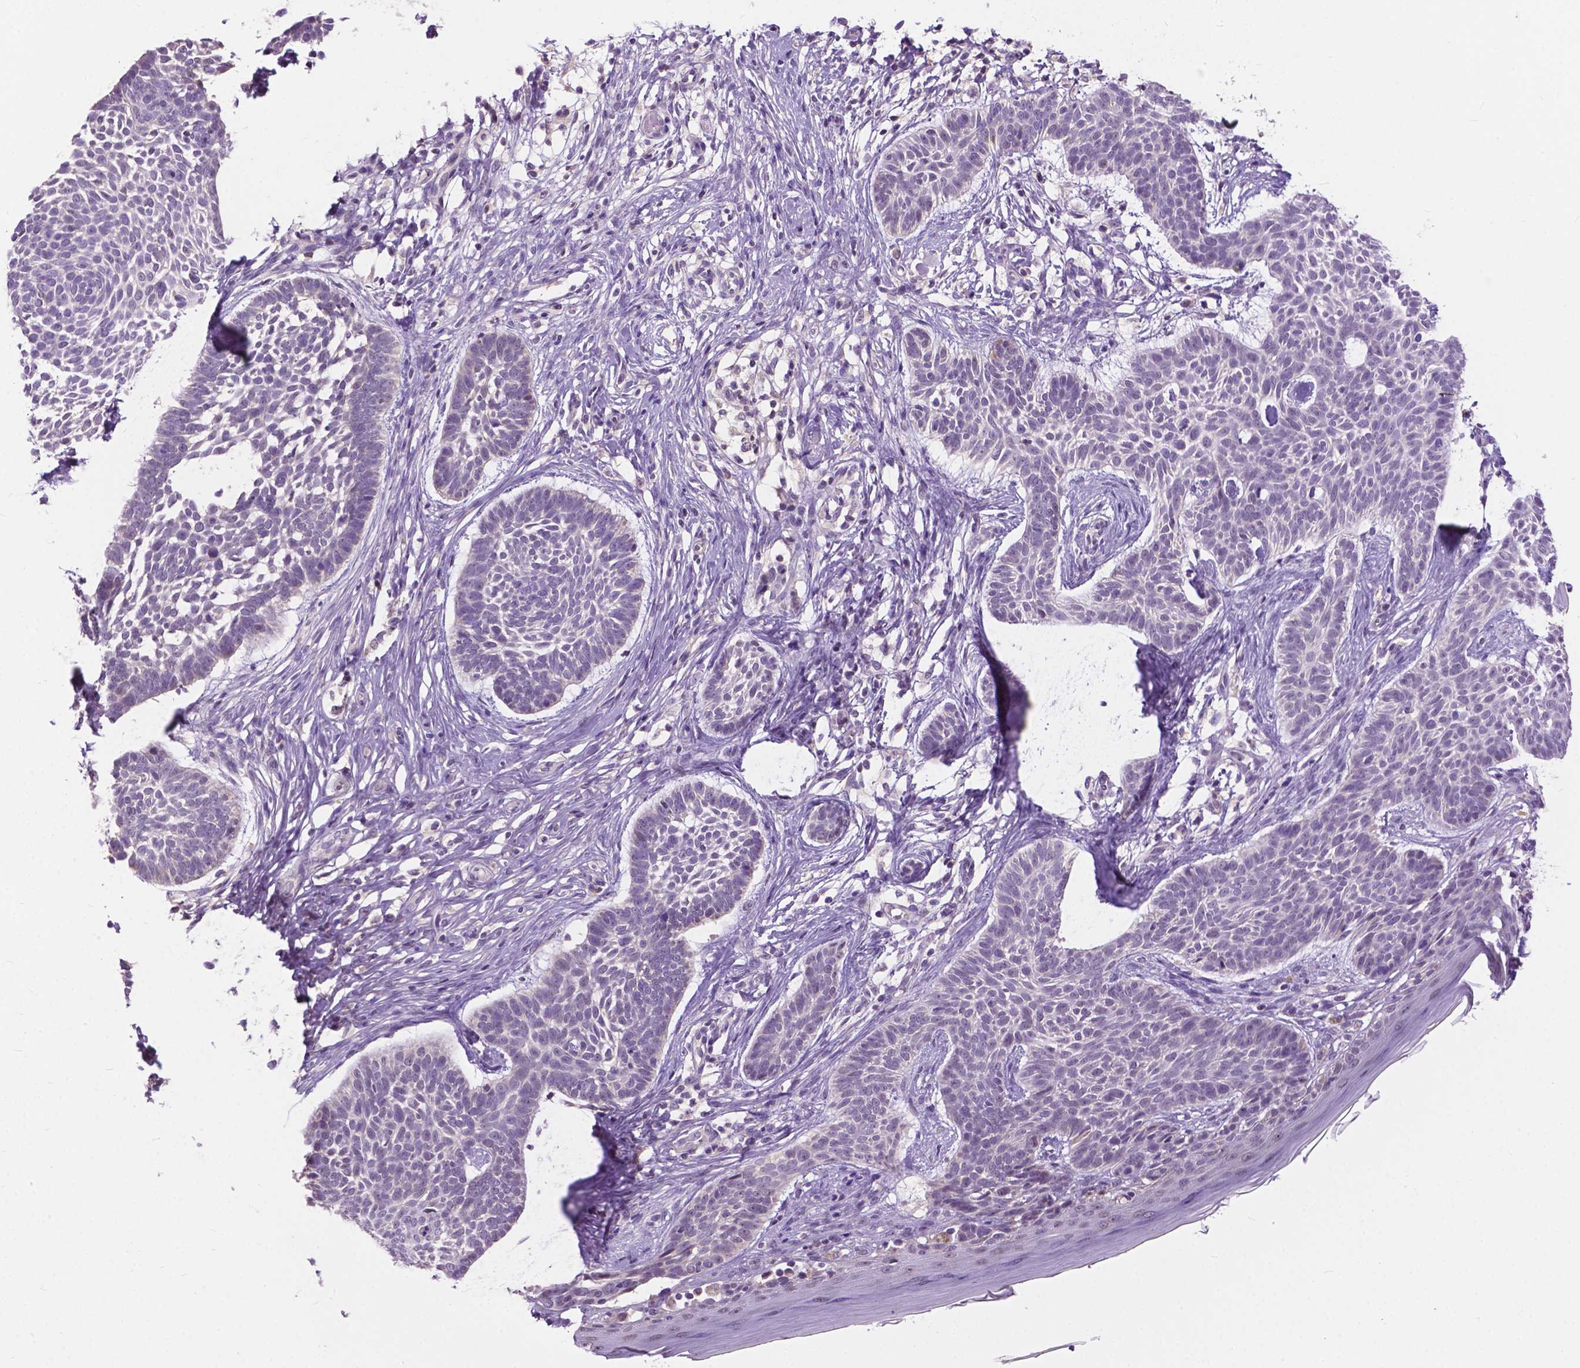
{"staining": {"intensity": "negative", "quantity": "none", "location": "none"}, "tissue": "skin cancer", "cell_type": "Tumor cells", "image_type": "cancer", "snomed": [{"axis": "morphology", "description": "Basal cell carcinoma"}, {"axis": "topography", "description": "Skin"}], "caption": "High magnification brightfield microscopy of skin basal cell carcinoma stained with DAB (brown) and counterstained with hematoxylin (blue): tumor cells show no significant positivity.", "gene": "TTC9B", "patient": {"sex": "male", "age": 85}}